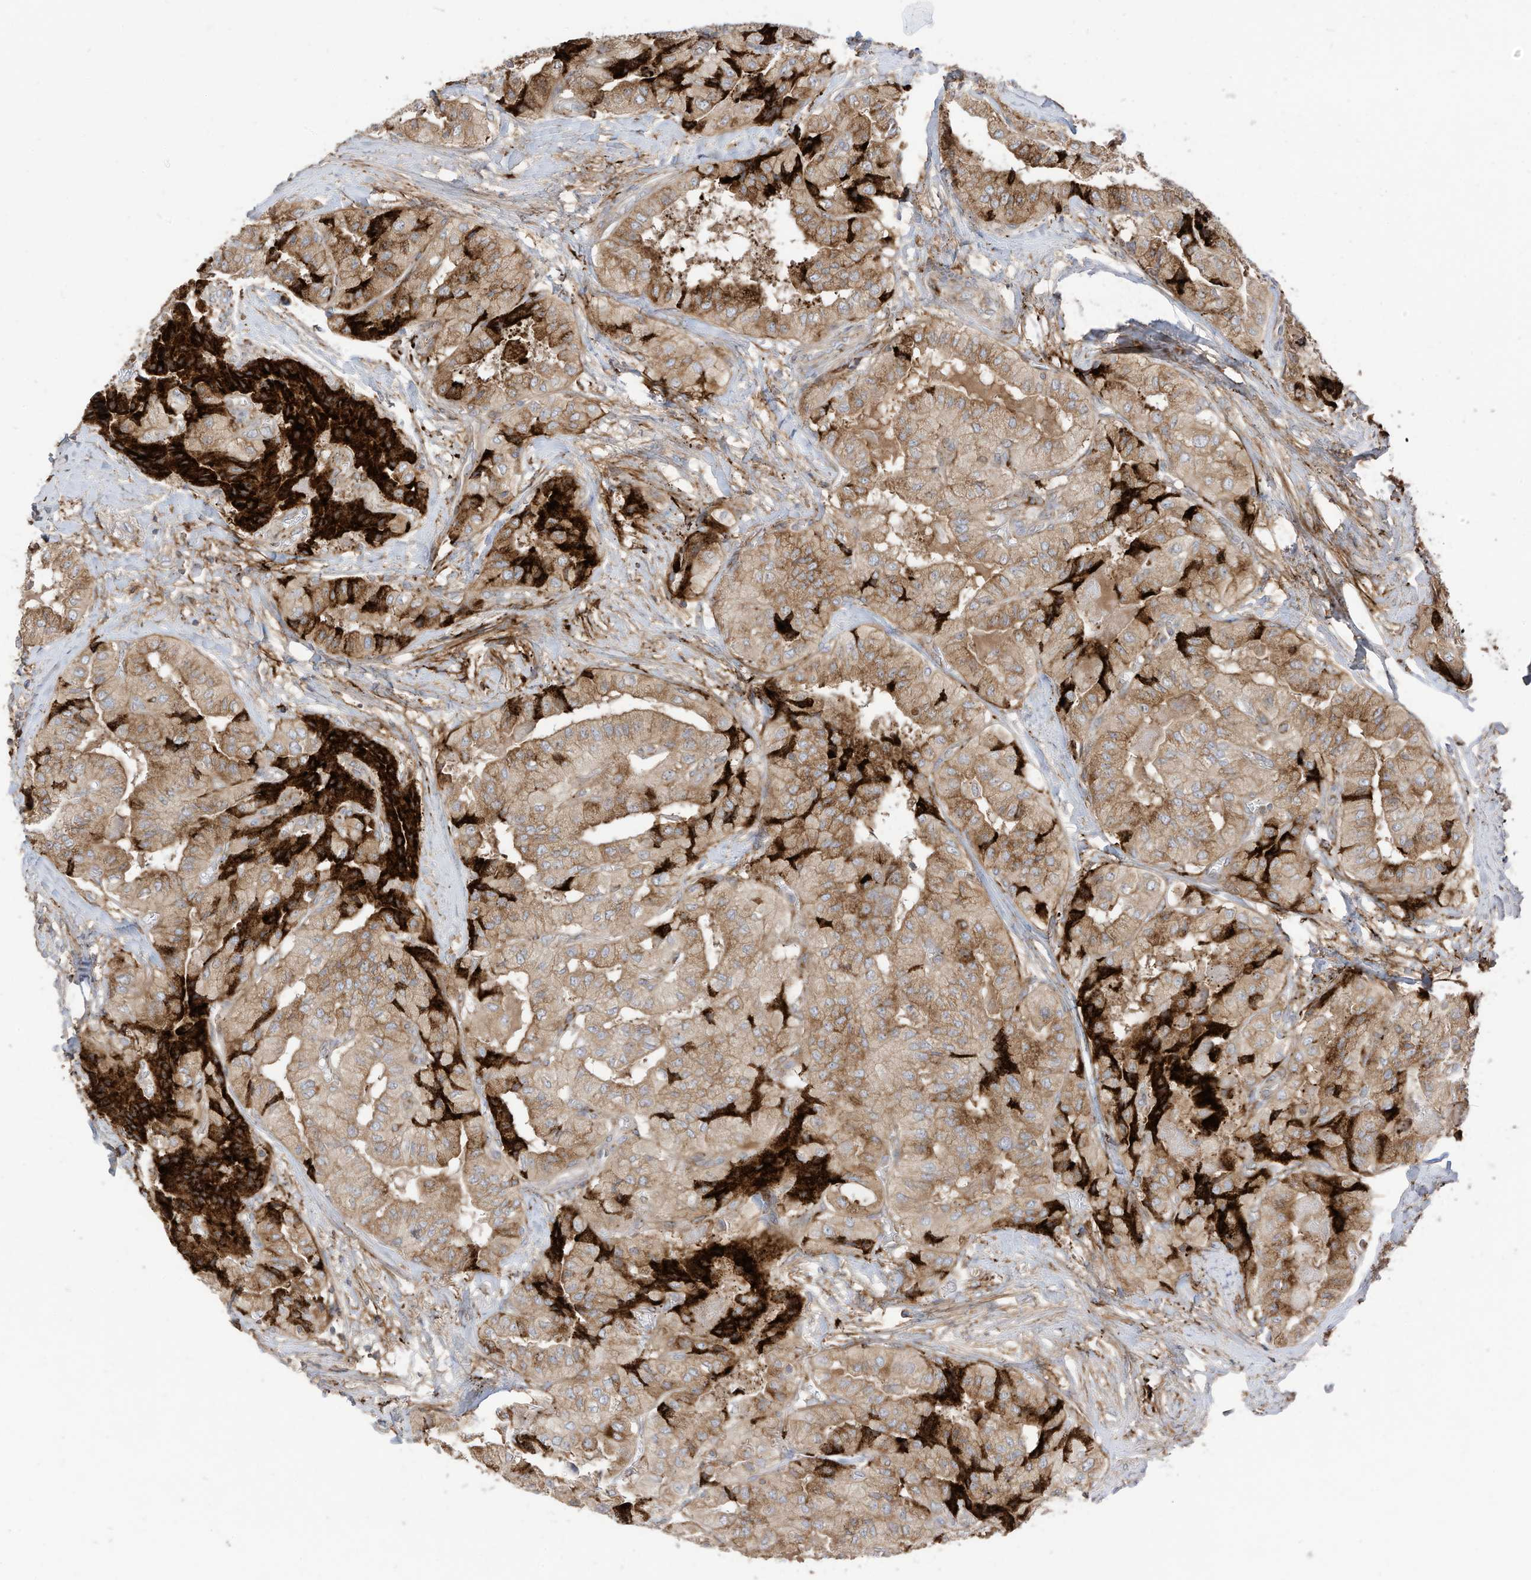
{"staining": {"intensity": "moderate", "quantity": ">75%", "location": "cytoplasmic/membranous"}, "tissue": "thyroid cancer", "cell_type": "Tumor cells", "image_type": "cancer", "snomed": [{"axis": "morphology", "description": "Papillary adenocarcinoma, NOS"}, {"axis": "topography", "description": "Thyroid gland"}], "caption": "Protein staining by IHC reveals moderate cytoplasmic/membranous expression in approximately >75% of tumor cells in thyroid cancer (papillary adenocarcinoma).", "gene": "TRNAU1AP", "patient": {"sex": "female", "age": 59}}